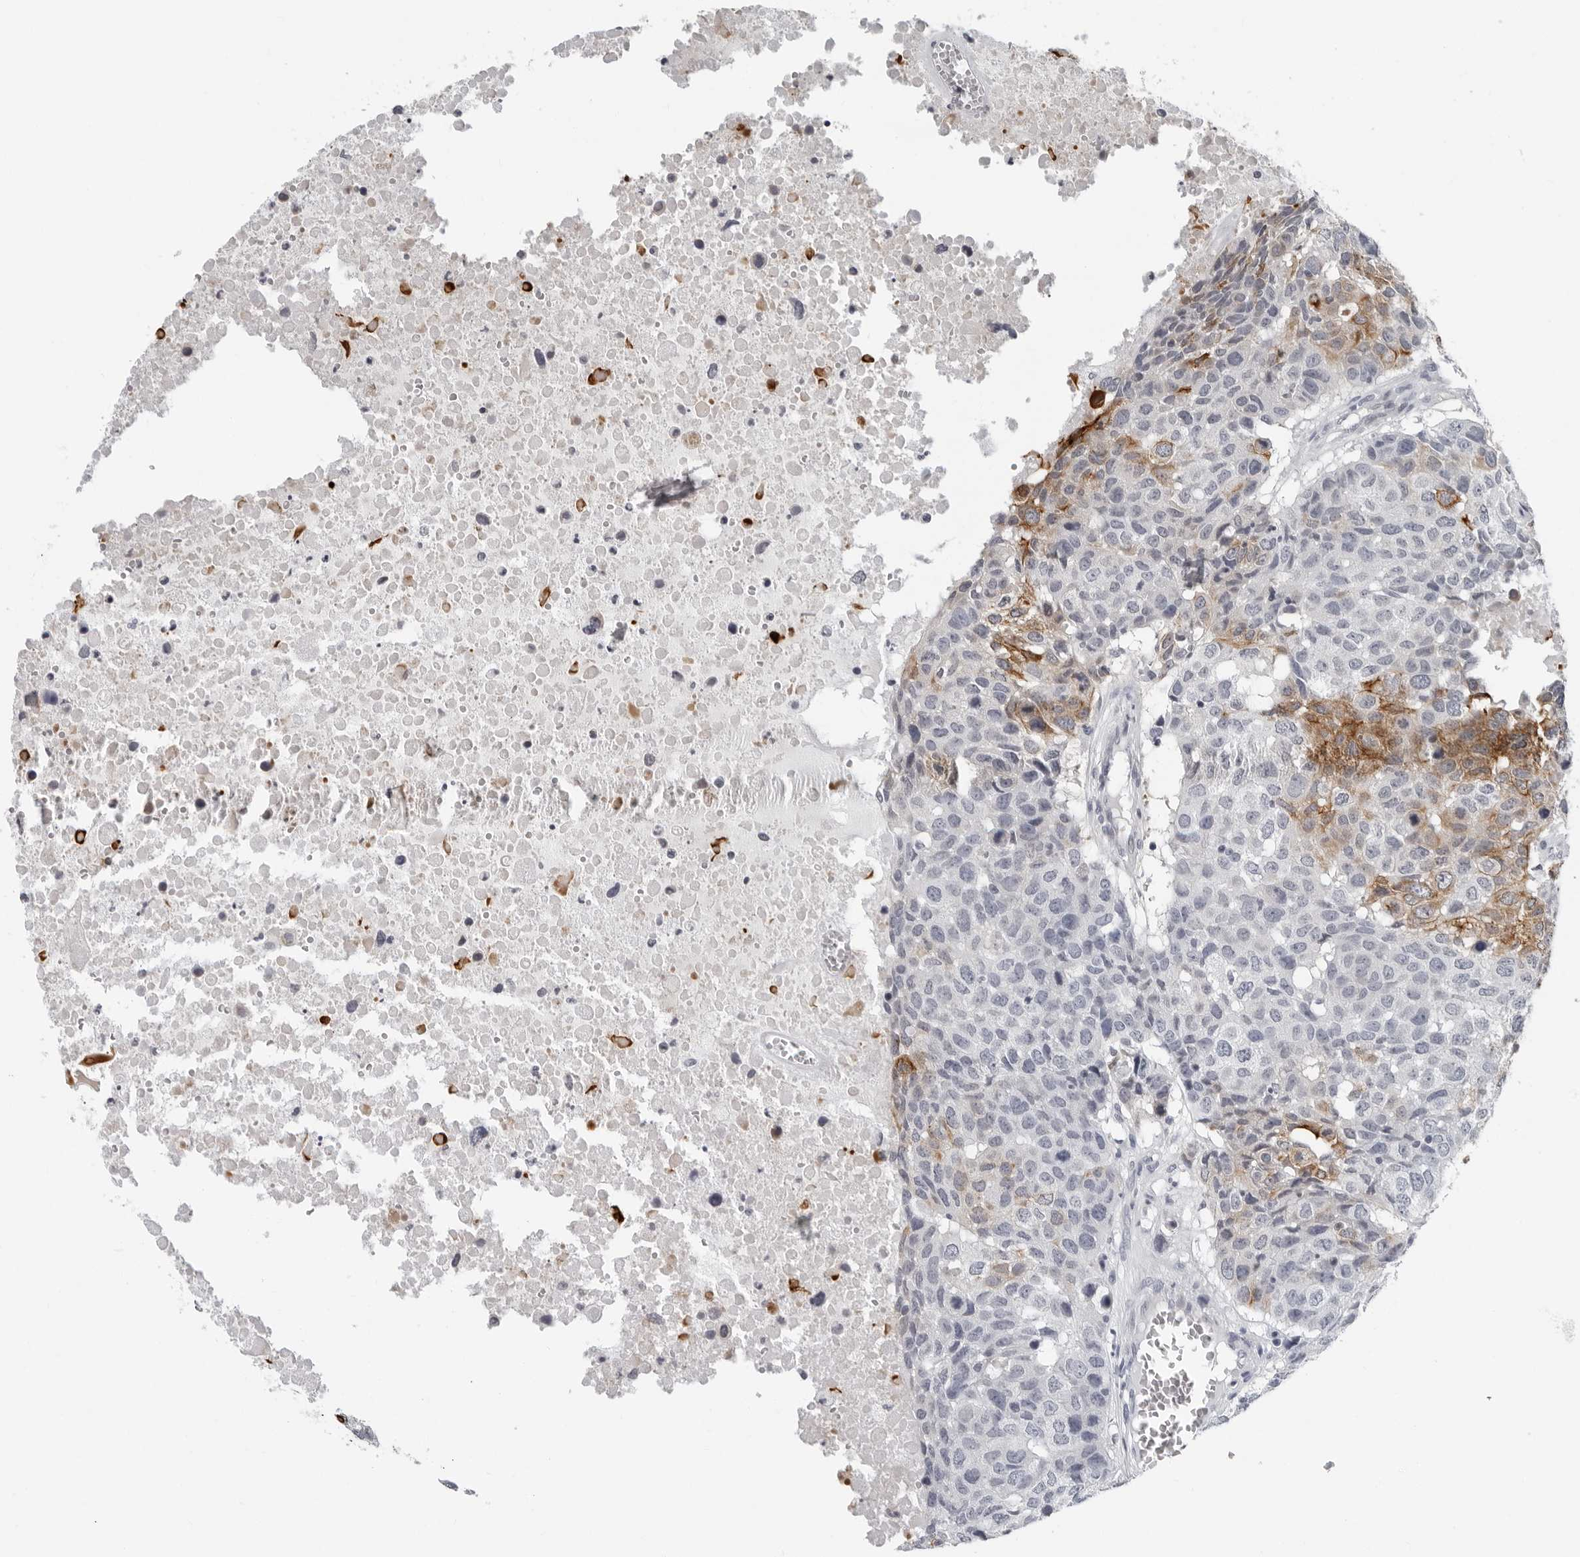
{"staining": {"intensity": "strong", "quantity": "<25%", "location": "cytoplasmic/membranous"}, "tissue": "head and neck cancer", "cell_type": "Tumor cells", "image_type": "cancer", "snomed": [{"axis": "morphology", "description": "Squamous cell carcinoma, NOS"}, {"axis": "topography", "description": "Head-Neck"}], "caption": "Immunohistochemistry staining of head and neck cancer, which reveals medium levels of strong cytoplasmic/membranous staining in approximately <25% of tumor cells indicating strong cytoplasmic/membranous protein expression. The staining was performed using DAB (3,3'-diaminobenzidine) (brown) for protein detection and nuclei were counterstained in hematoxylin (blue).", "gene": "CCDC28B", "patient": {"sex": "male", "age": 66}}